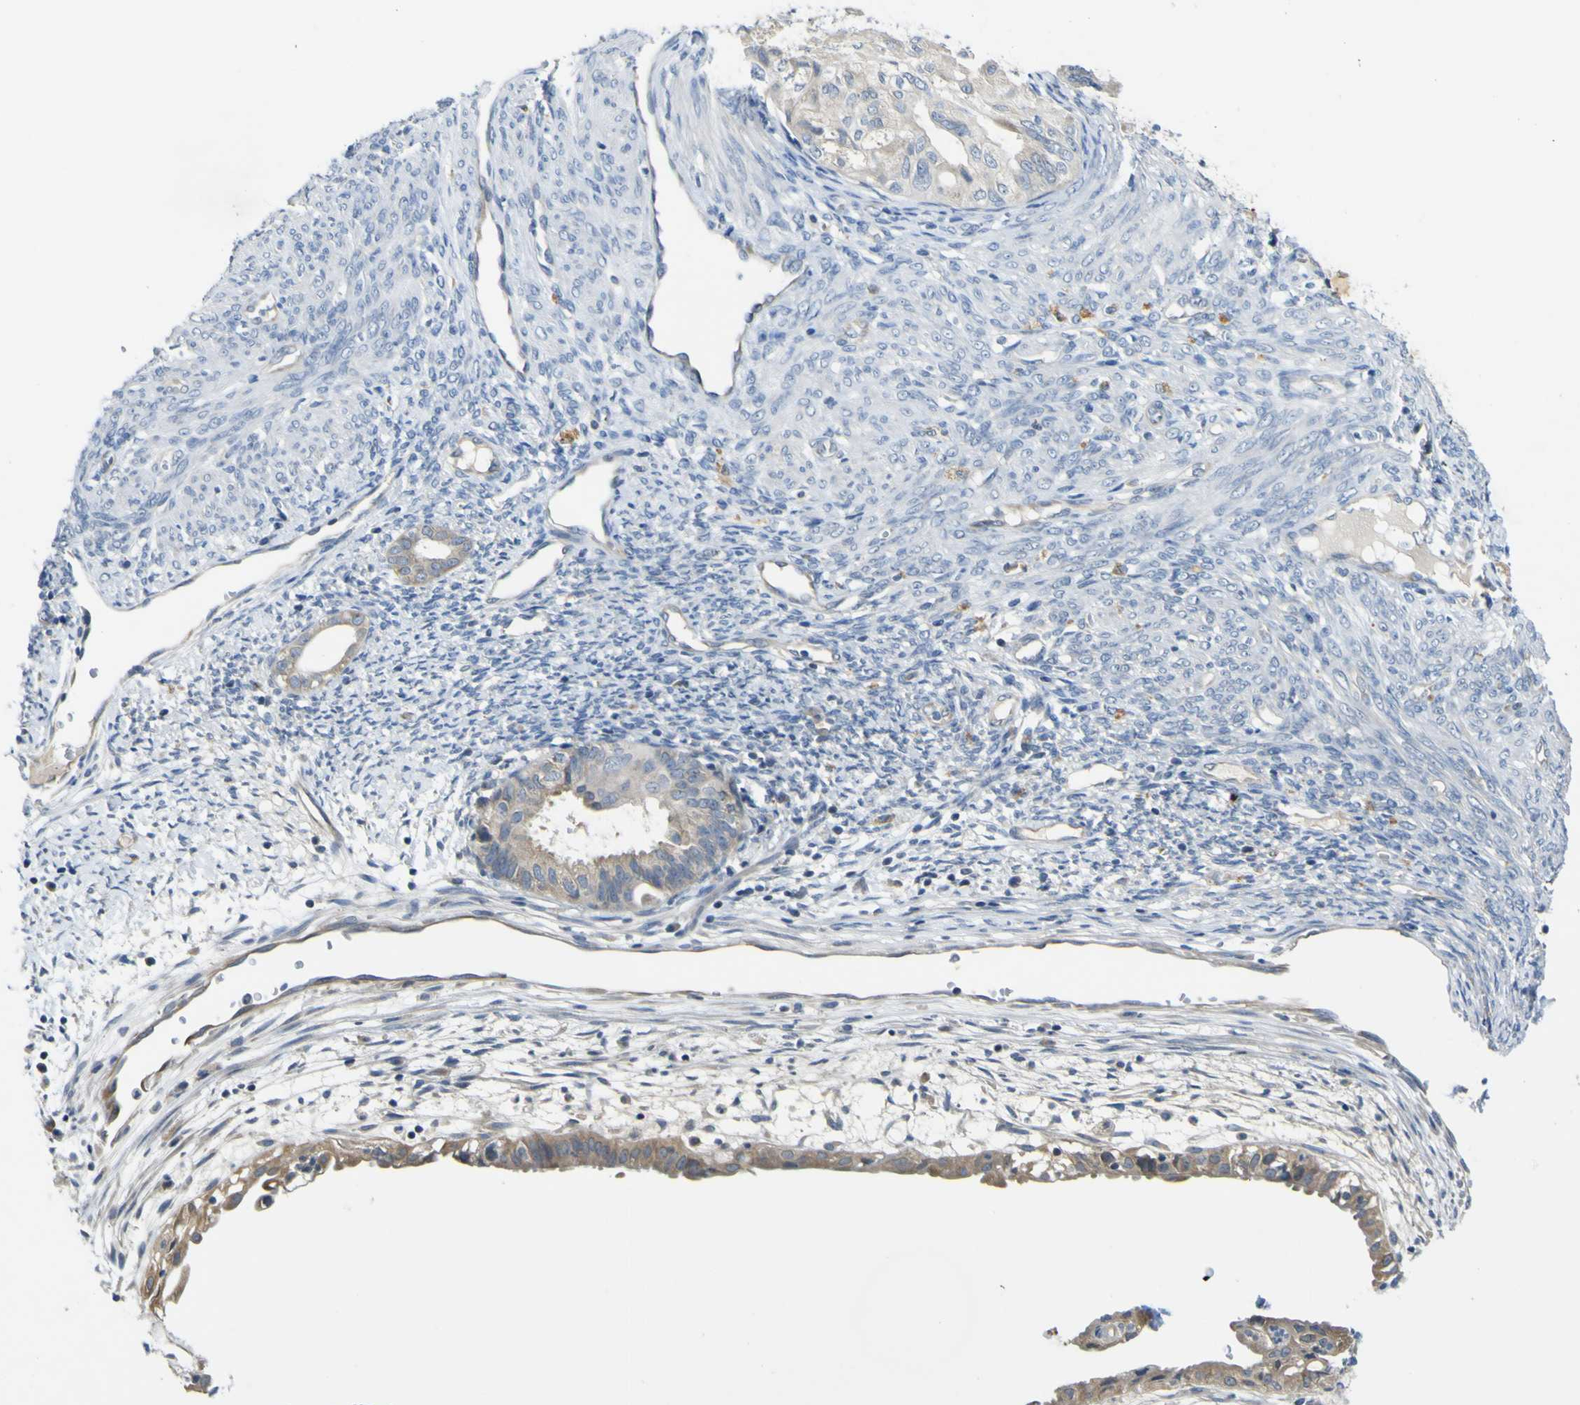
{"staining": {"intensity": "weak", "quantity": "25%-75%", "location": "cytoplasmic/membranous"}, "tissue": "cervical cancer", "cell_type": "Tumor cells", "image_type": "cancer", "snomed": [{"axis": "morphology", "description": "Normal tissue, NOS"}, {"axis": "morphology", "description": "Adenocarcinoma, NOS"}, {"axis": "topography", "description": "Cervix"}, {"axis": "topography", "description": "Endometrium"}], "caption": "Weak cytoplasmic/membranous staining is seen in about 25%-75% of tumor cells in cervical cancer.", "gene": "LDLR", "patient": {"sex": "female", "age": 86}}